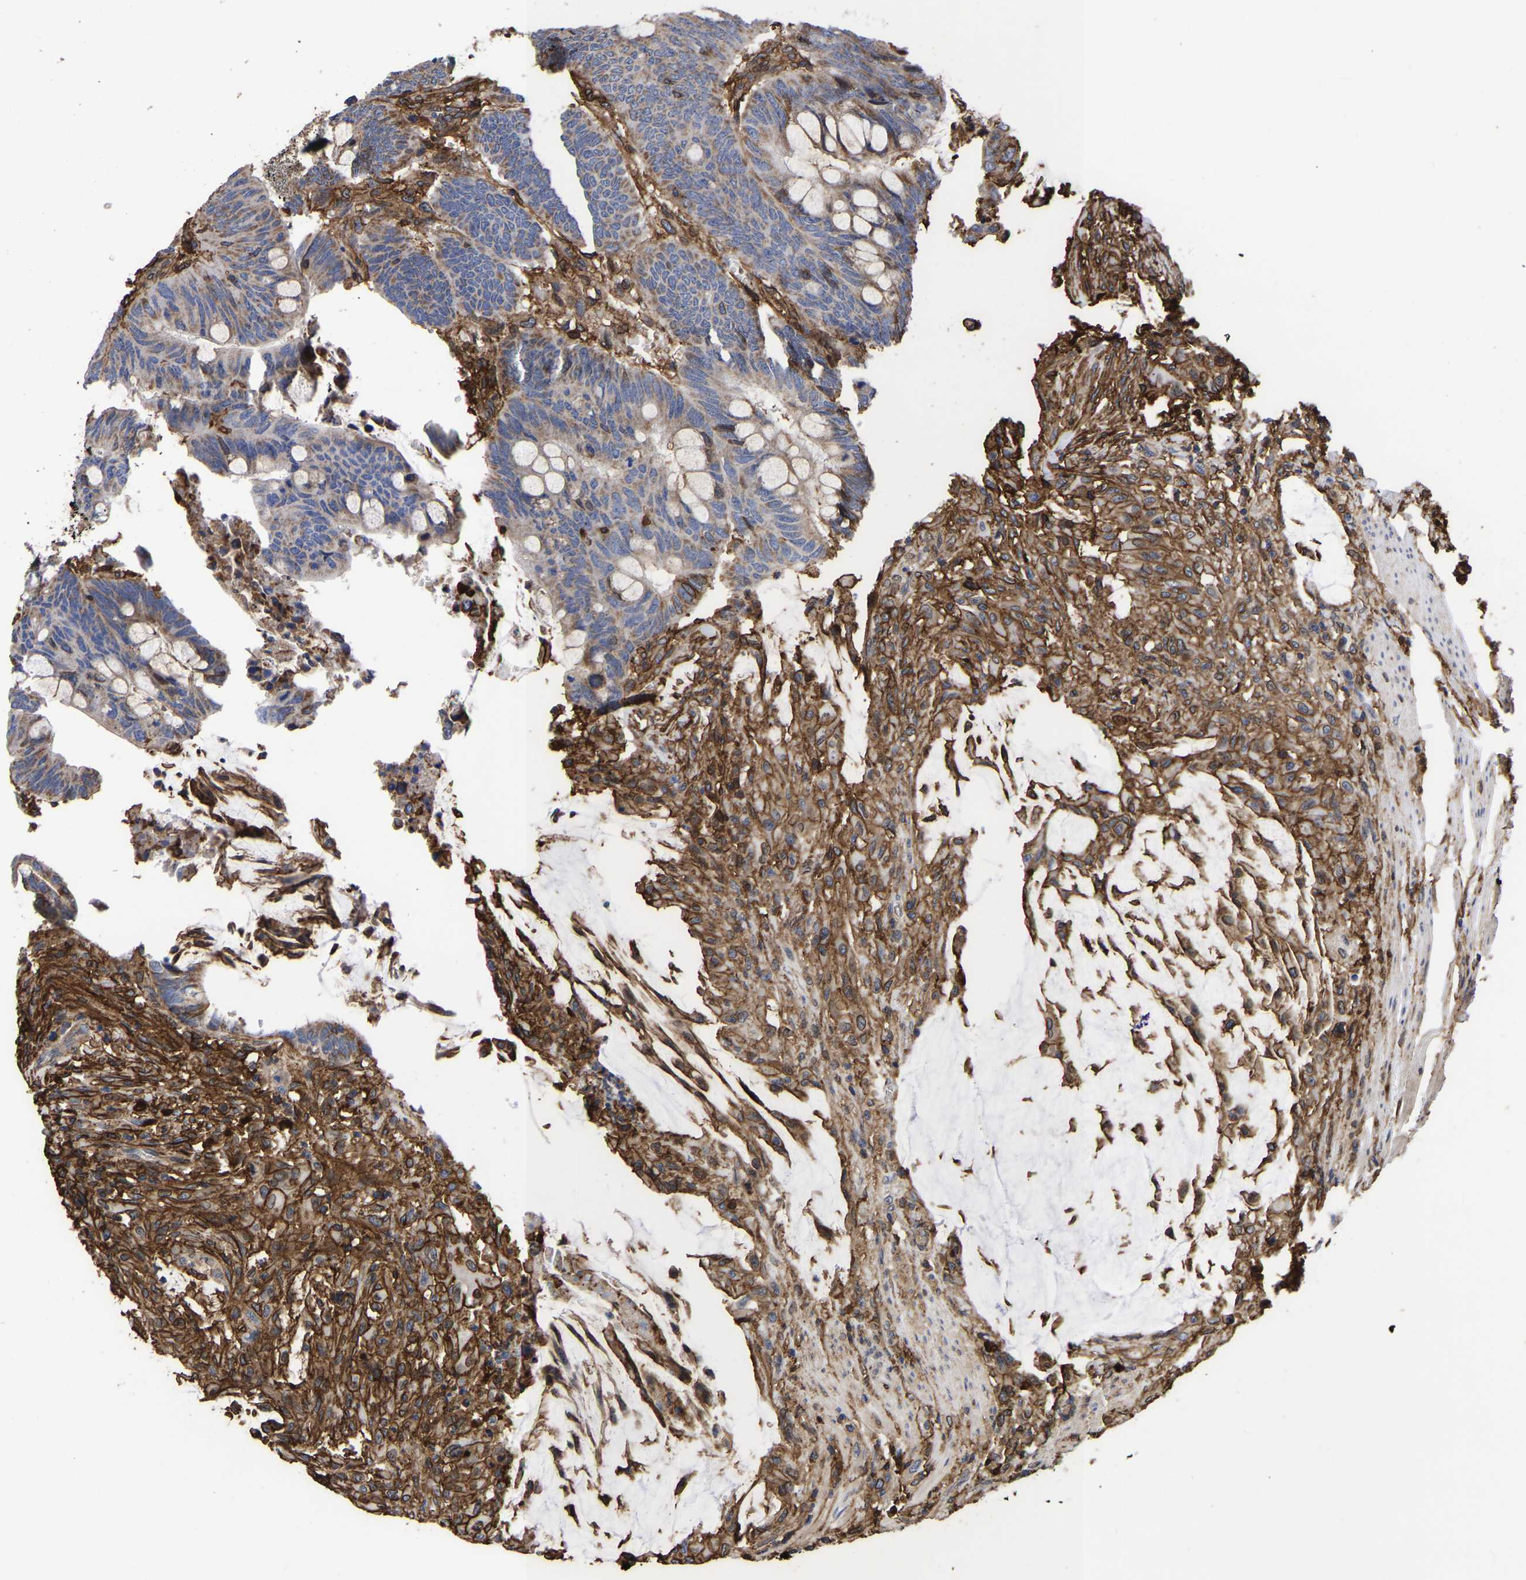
{"staining": {"intensity": "weak", "quantity": "25%-75%", "location": "cytoplasmic/membranous"}, "tissue": "colorectal cancer", "cell_type": "Tumor cells", "image_type": "cancer", "snomed": [{"axis": "morphology", "description": "Normal tissue, NOS"}, {"axis": "morphology", "description": "Adenocarcinoma, NOS"}, {"axis": "topography", "description": "Rectum"}, {"axis": "topography", "description": "Peripheral nerve tissue"}], "caption": "Immunohistochemistry (IHC) (DAB (3,3'-diaminobenzidine)) staining of colorectal adenocarcinoma reveals weak cytoplasmic/membranous protein expression in approximately 25%-75% of tumor cells. The staining was performed using DAB (3,3'-diaminobenzidine), with brown indicating positive protein expression. Nuclei are stained blue with hematoxylin.", "gene": "LIF", "patient": {"sex": "male", "age": 92}}